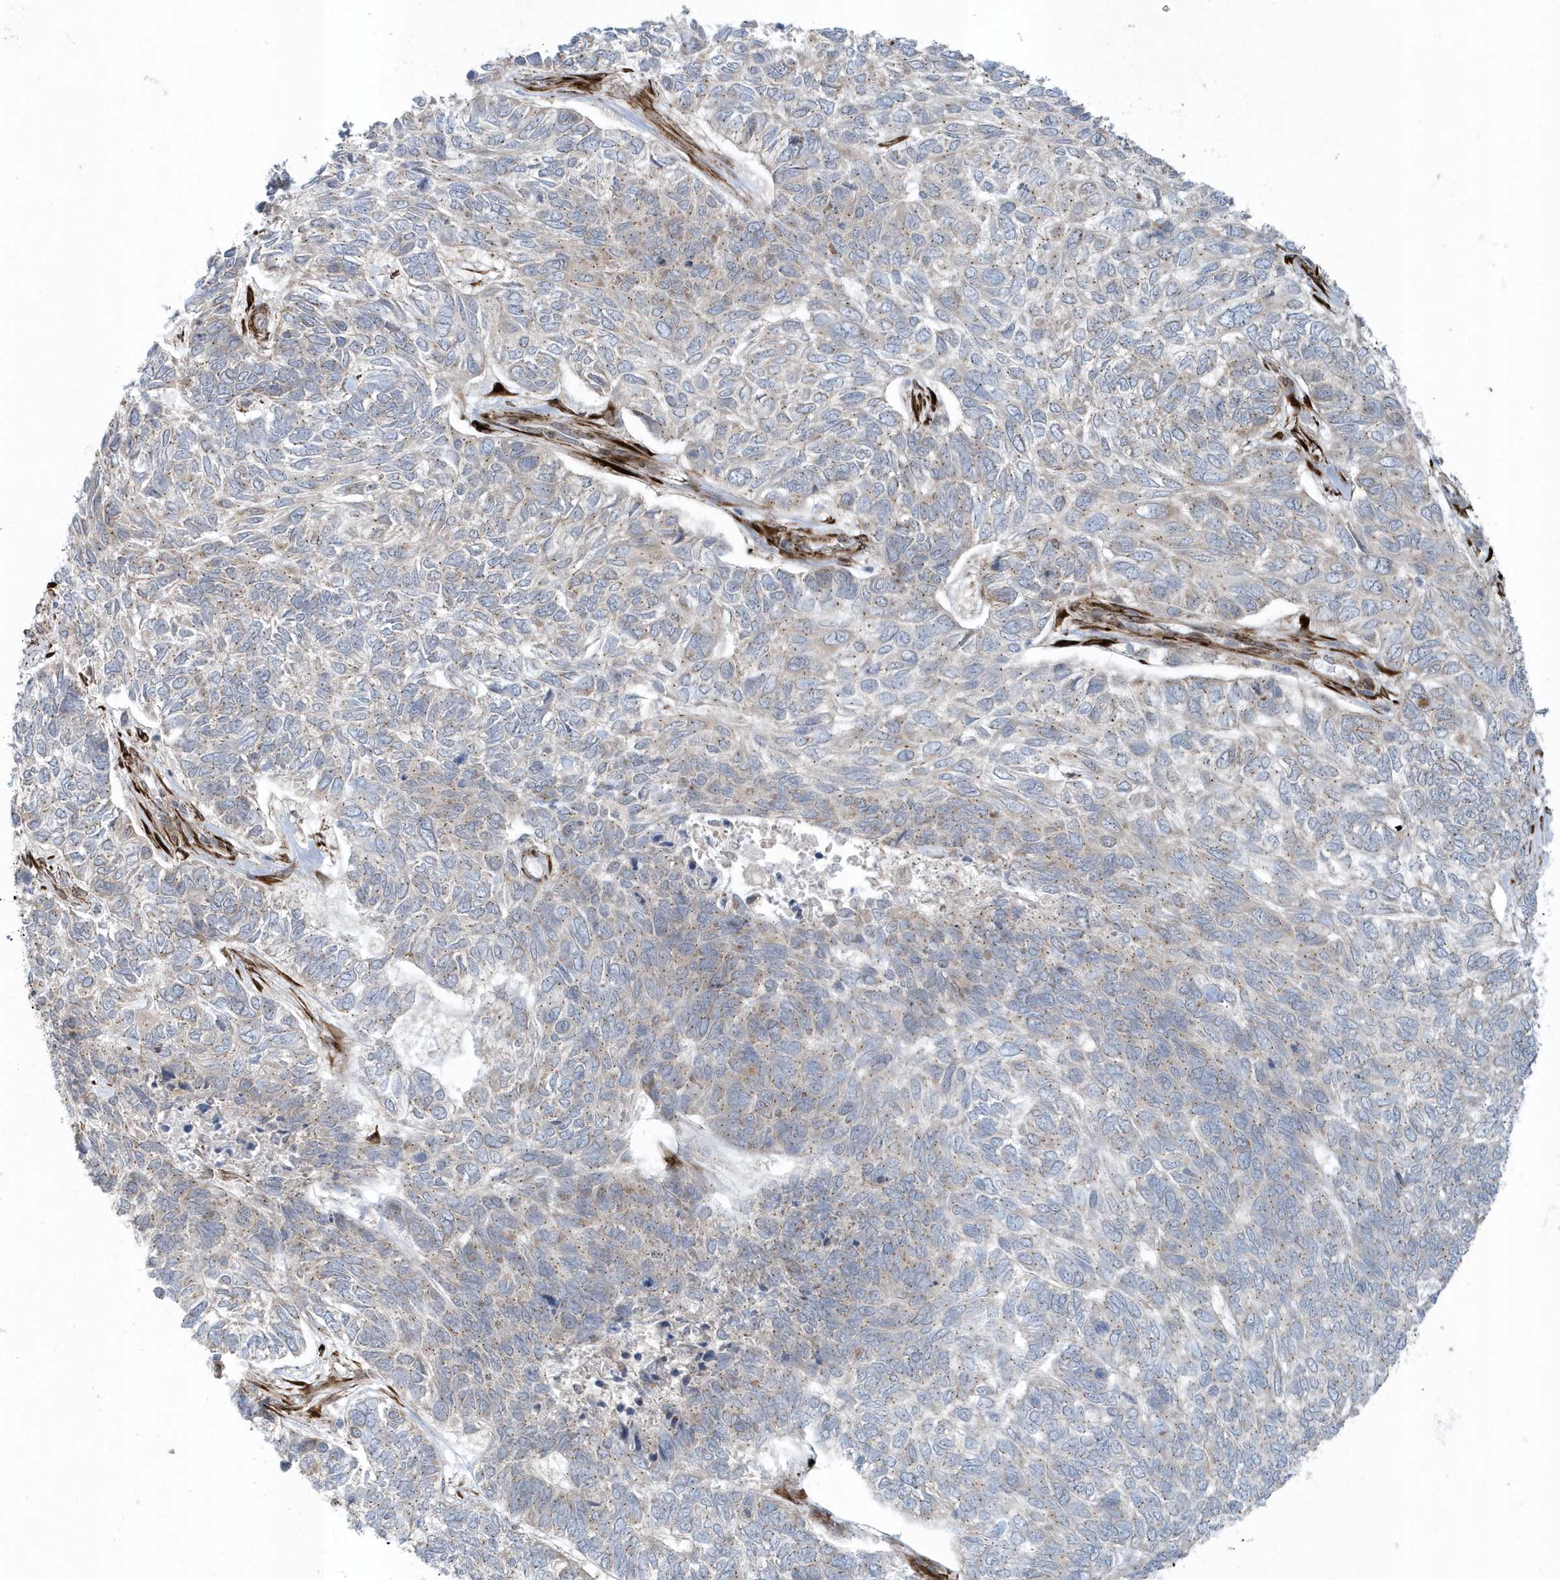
{"staining": {"intensity": "weak", "quantity": "25%-75%", "location": "cytoplasmic/membranous"}, "tissue": "skin cancer", "cell_type": "Tumor cells", "image_type": "cancer", "snomed": [{"axis": "morphology", "description": "Basal cell carcinoma"}, {"axis": "topography", "description": "Skin"}], "caption": "High-power microscopy captured an immunohistochemistry (IHC) image of skin cancer (basal cell carcinoma), revealing weak cytoplasmic/membranous staining in about 25%-75% of tumor cells.", "gene": "FAM98A", "patient": {"sex": "female", "age": 65}}